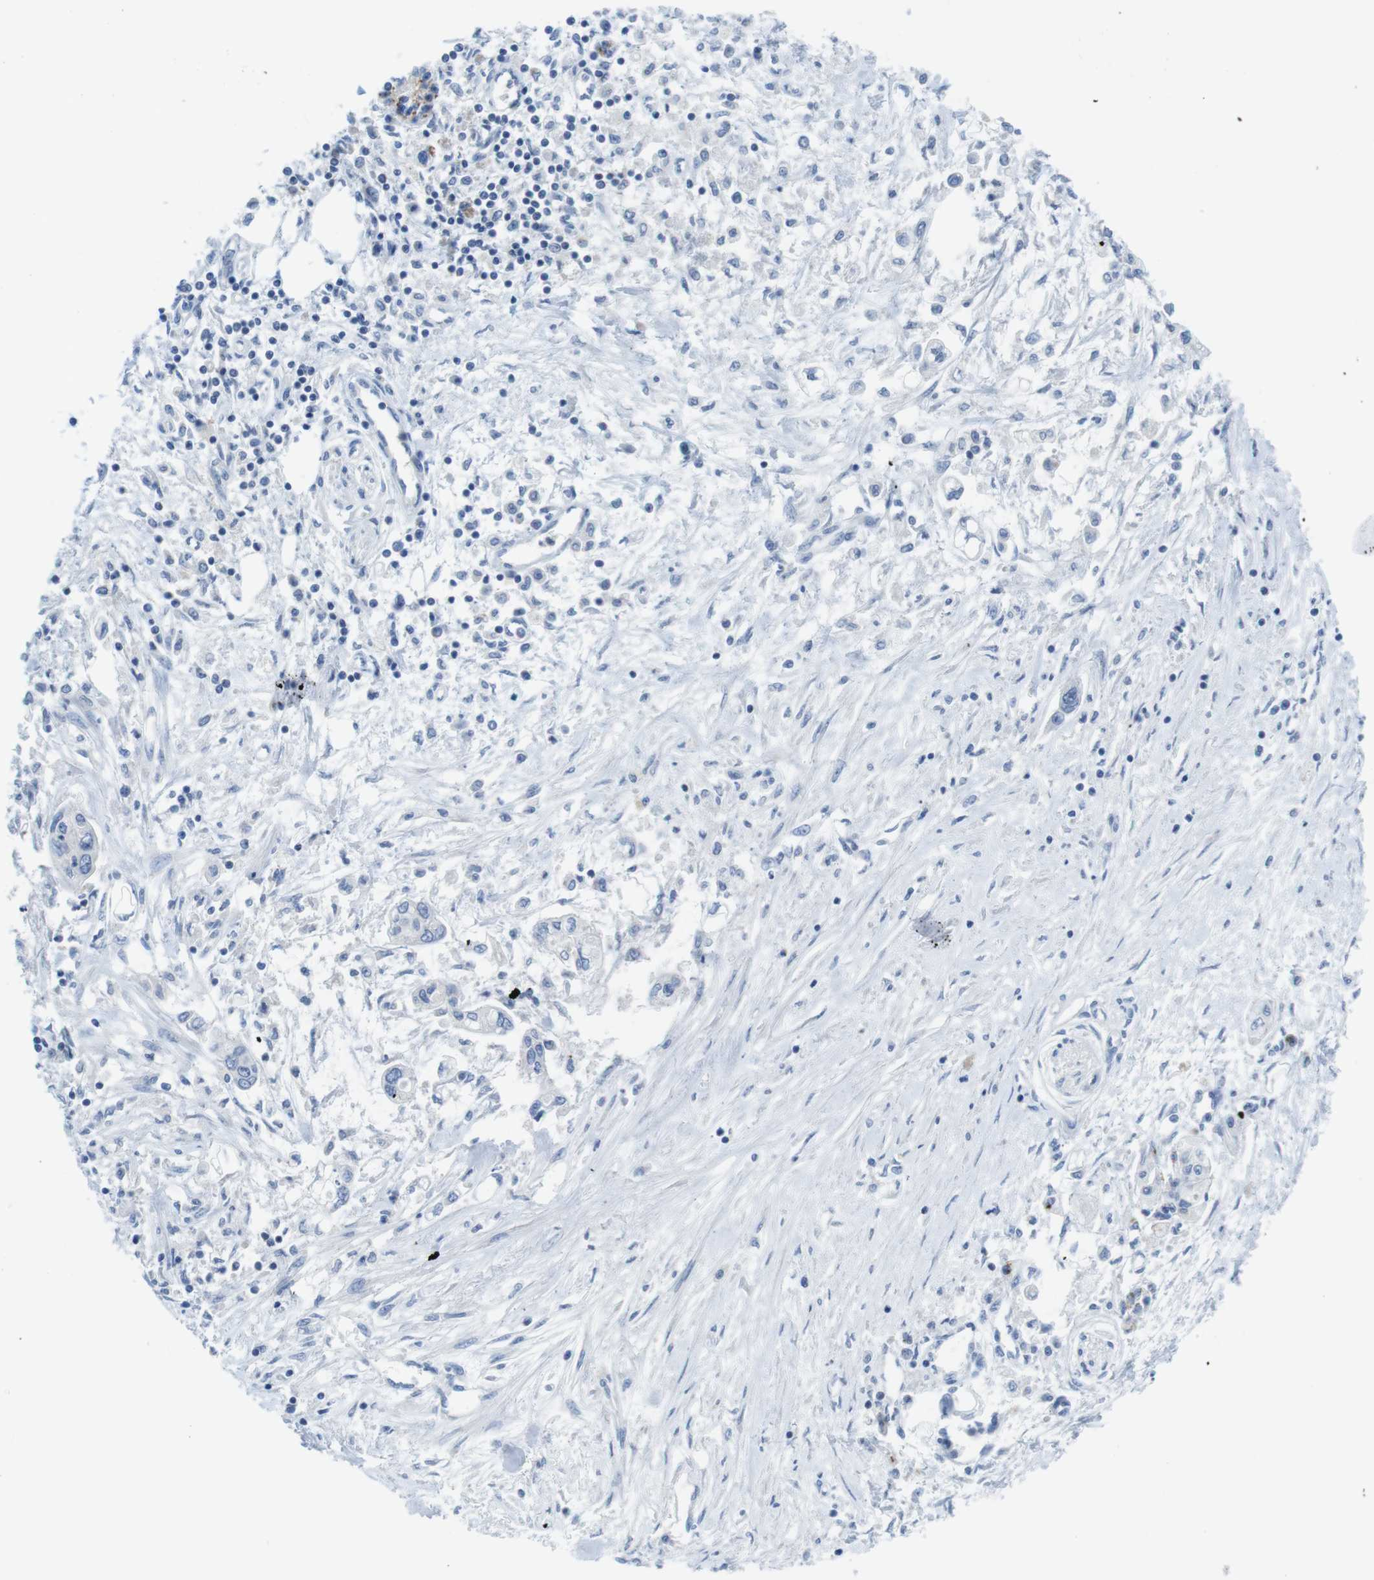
{"staining": {"intensity": "negative", "quantity": "none", "location": "none"}, "tissue": "pancreatic cancer", "cell_type": "Tumor cells", "image_type": "cancer", "snomed": [{"axis": "morphology", "description": "Adenocarcinoma, NOS"}, {"axis": "topography", "description": "Pancreas"}], "caption": "Protein analysis of adenocarcinoma (pancreatic) displays no significant expression in tumor cells.", "gene": "PIK3CD", "patient": {"sex": "female", "age": 77}}